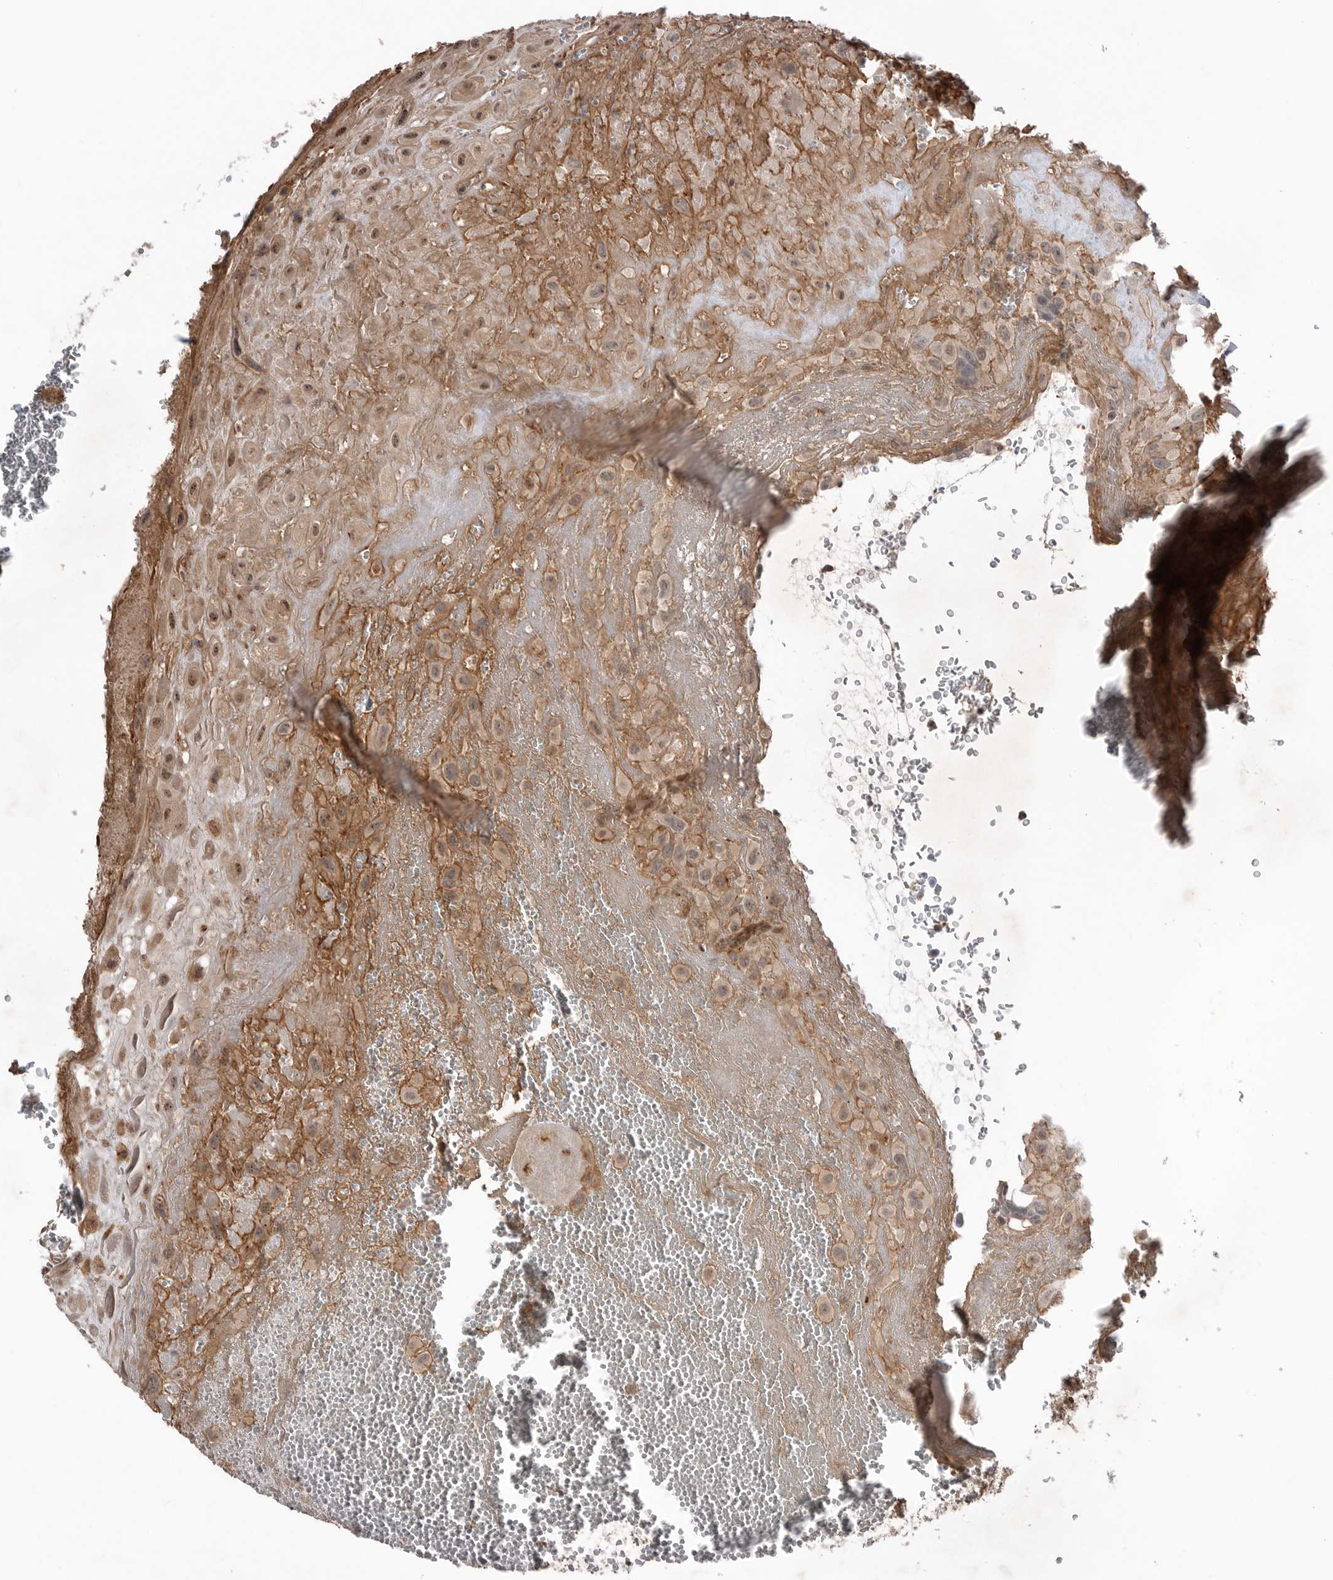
{"staining": {"intensity": "moderate", "quantity": ">75%", "location": "cytoplasmic/membranous"}, "tissue": "placenta", "cell_type": "Decidual cells", "image_type": "normal", "snomed": [{"axis": "morphology", "description": "Normal tissue, NOS"}, {"axis": "topography", "description": "Placenta"}], "caption": "The photomicrograph exhibits a brown stain indicating the presence of a protein in the cytoplasmic/membranous of decidual cells in placenta. (Stains: DAB (3,3'-diaminobenzidine) in brown, nuclei in blue, Microscopy: brightfield microscopy at high magnification).", "gene": "PEAK1", "patient": {"sex": "female", "age": 35}}